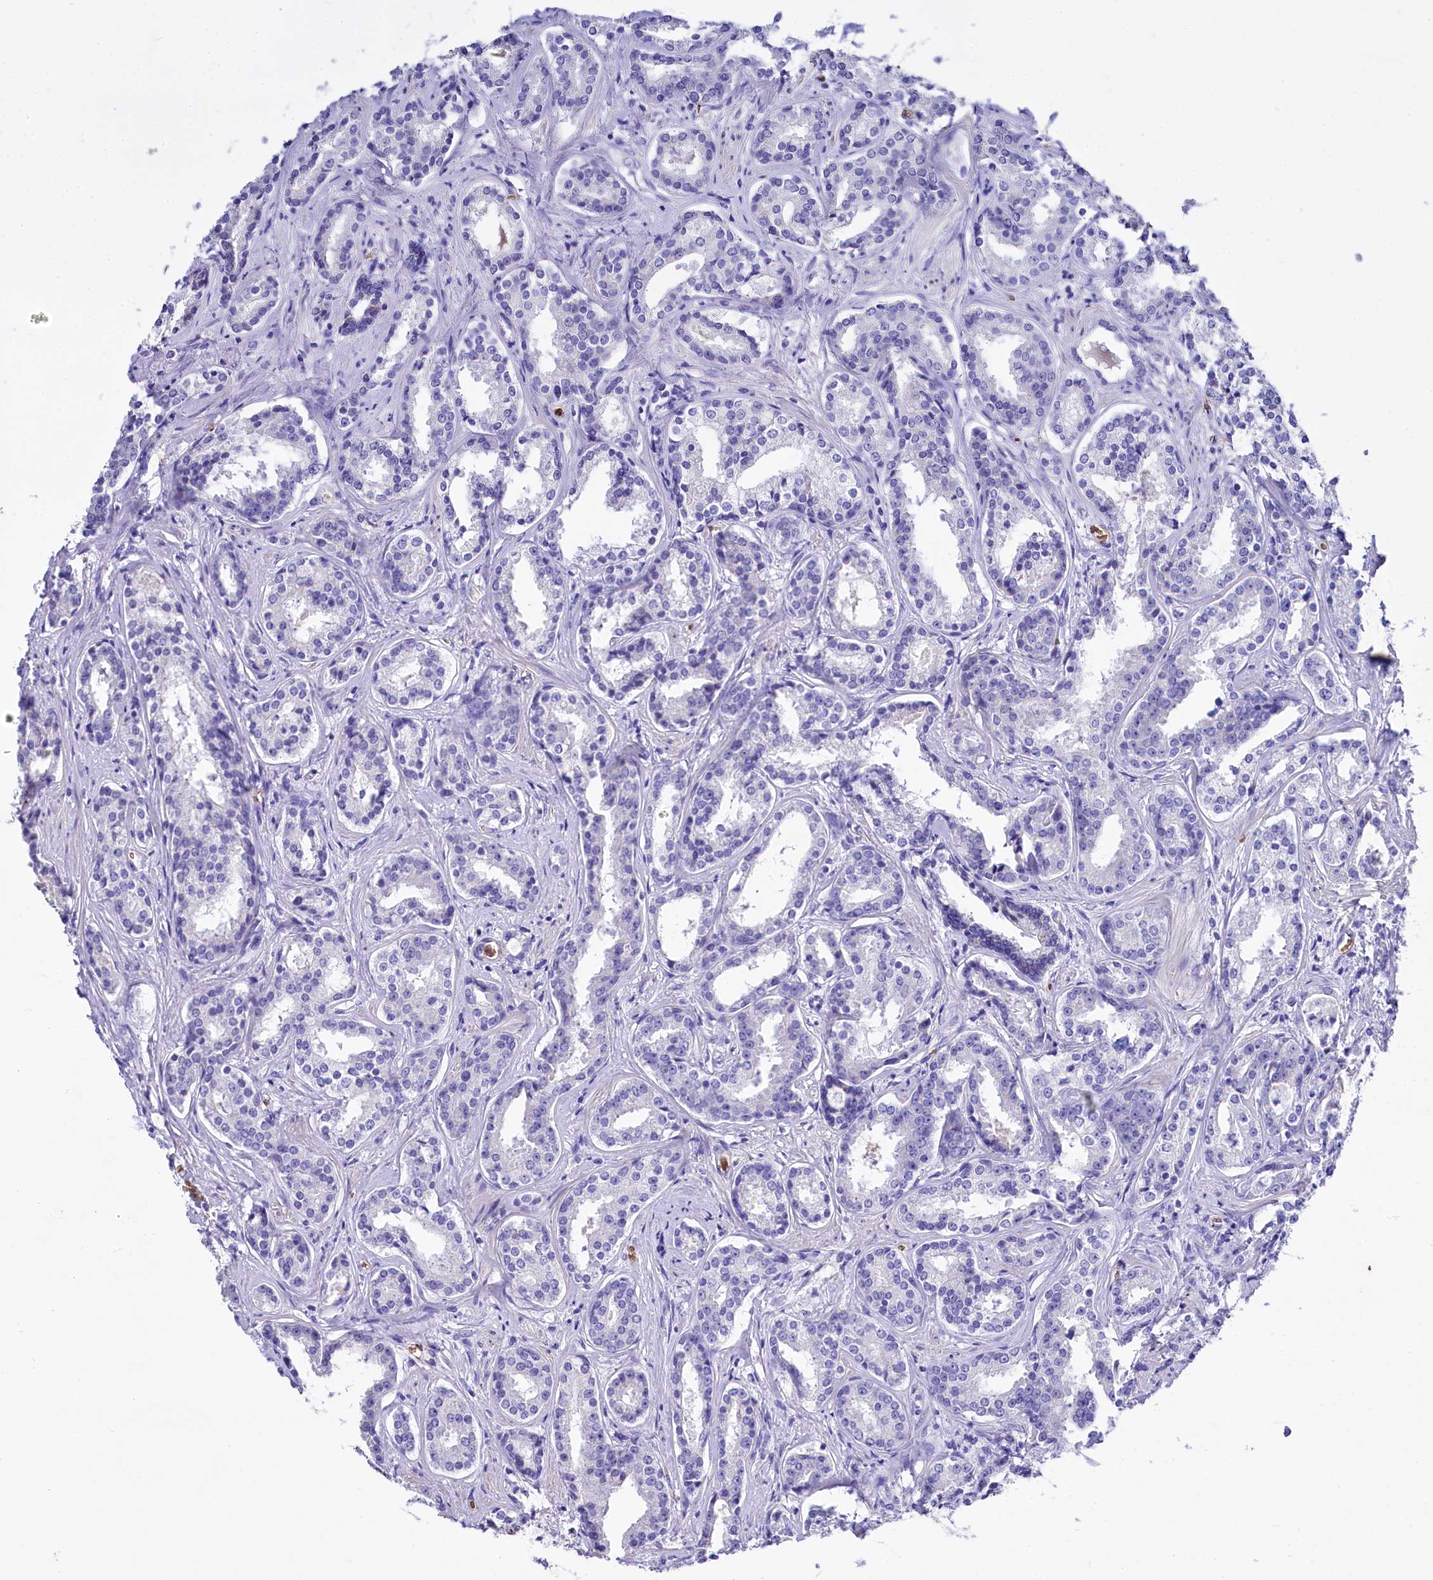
{"staining": {"intensity": "negative", "quantity": "none", "location": "none"}, "tissue": "prostate cancer", "cell_type": "Tumor cells", "image_type": "cancer", "snomed": [{"axis": "morphology", "description": "Adenocarcinoma, High grade"}, {"axis": "topography", "description": "Prostate"}], "caption": "Immunohistochemistry photomicrograph of neoplastic tissue: prostate cancer stained with DAB (3,3'-diaminobenzidine) displays no significant protein positivity in tumor cells.", "gene": "RPUSD3", "patient": {"sex": "male", "age": 58}}